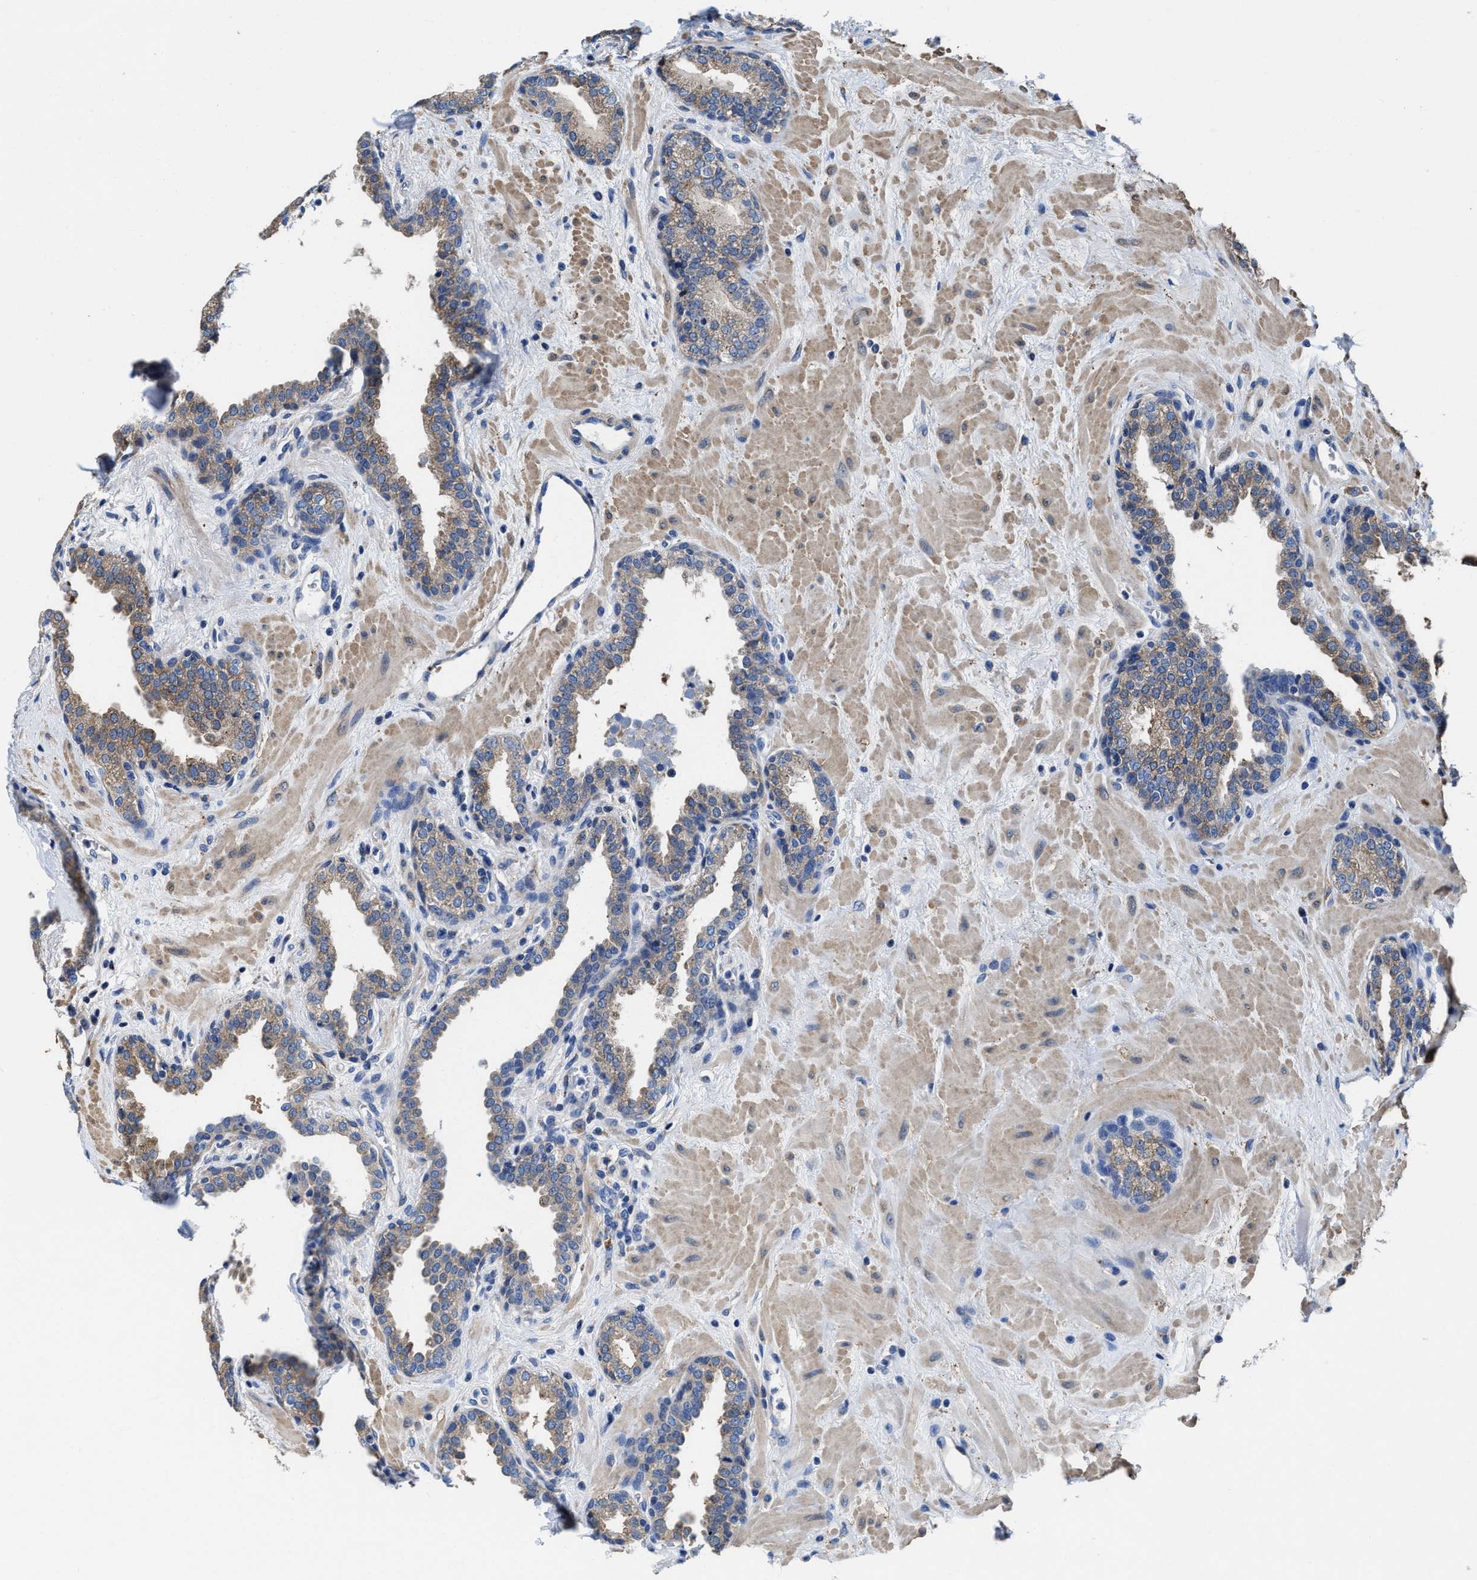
{"staining": {"intensity": "weak", "quantity": "25%-75%", "location": "cytoplasmic/membranous"}, "tissue": "prostate", "cell_type": "Glandular cells", "image_type": "normal", "snomed": [{"axis": "morphology", "description": "Normal tissue, NOS"}, {"axis": "topography", "description": "Prostate"}], "caption": "Protein analysis of unremarkable prostate exhibits weak cytoplasmic/membranous positivity in about 25%-75% of glandular cells.", "gene": "TMEM30A", "patient": {"sex": "male", "age": 51}}